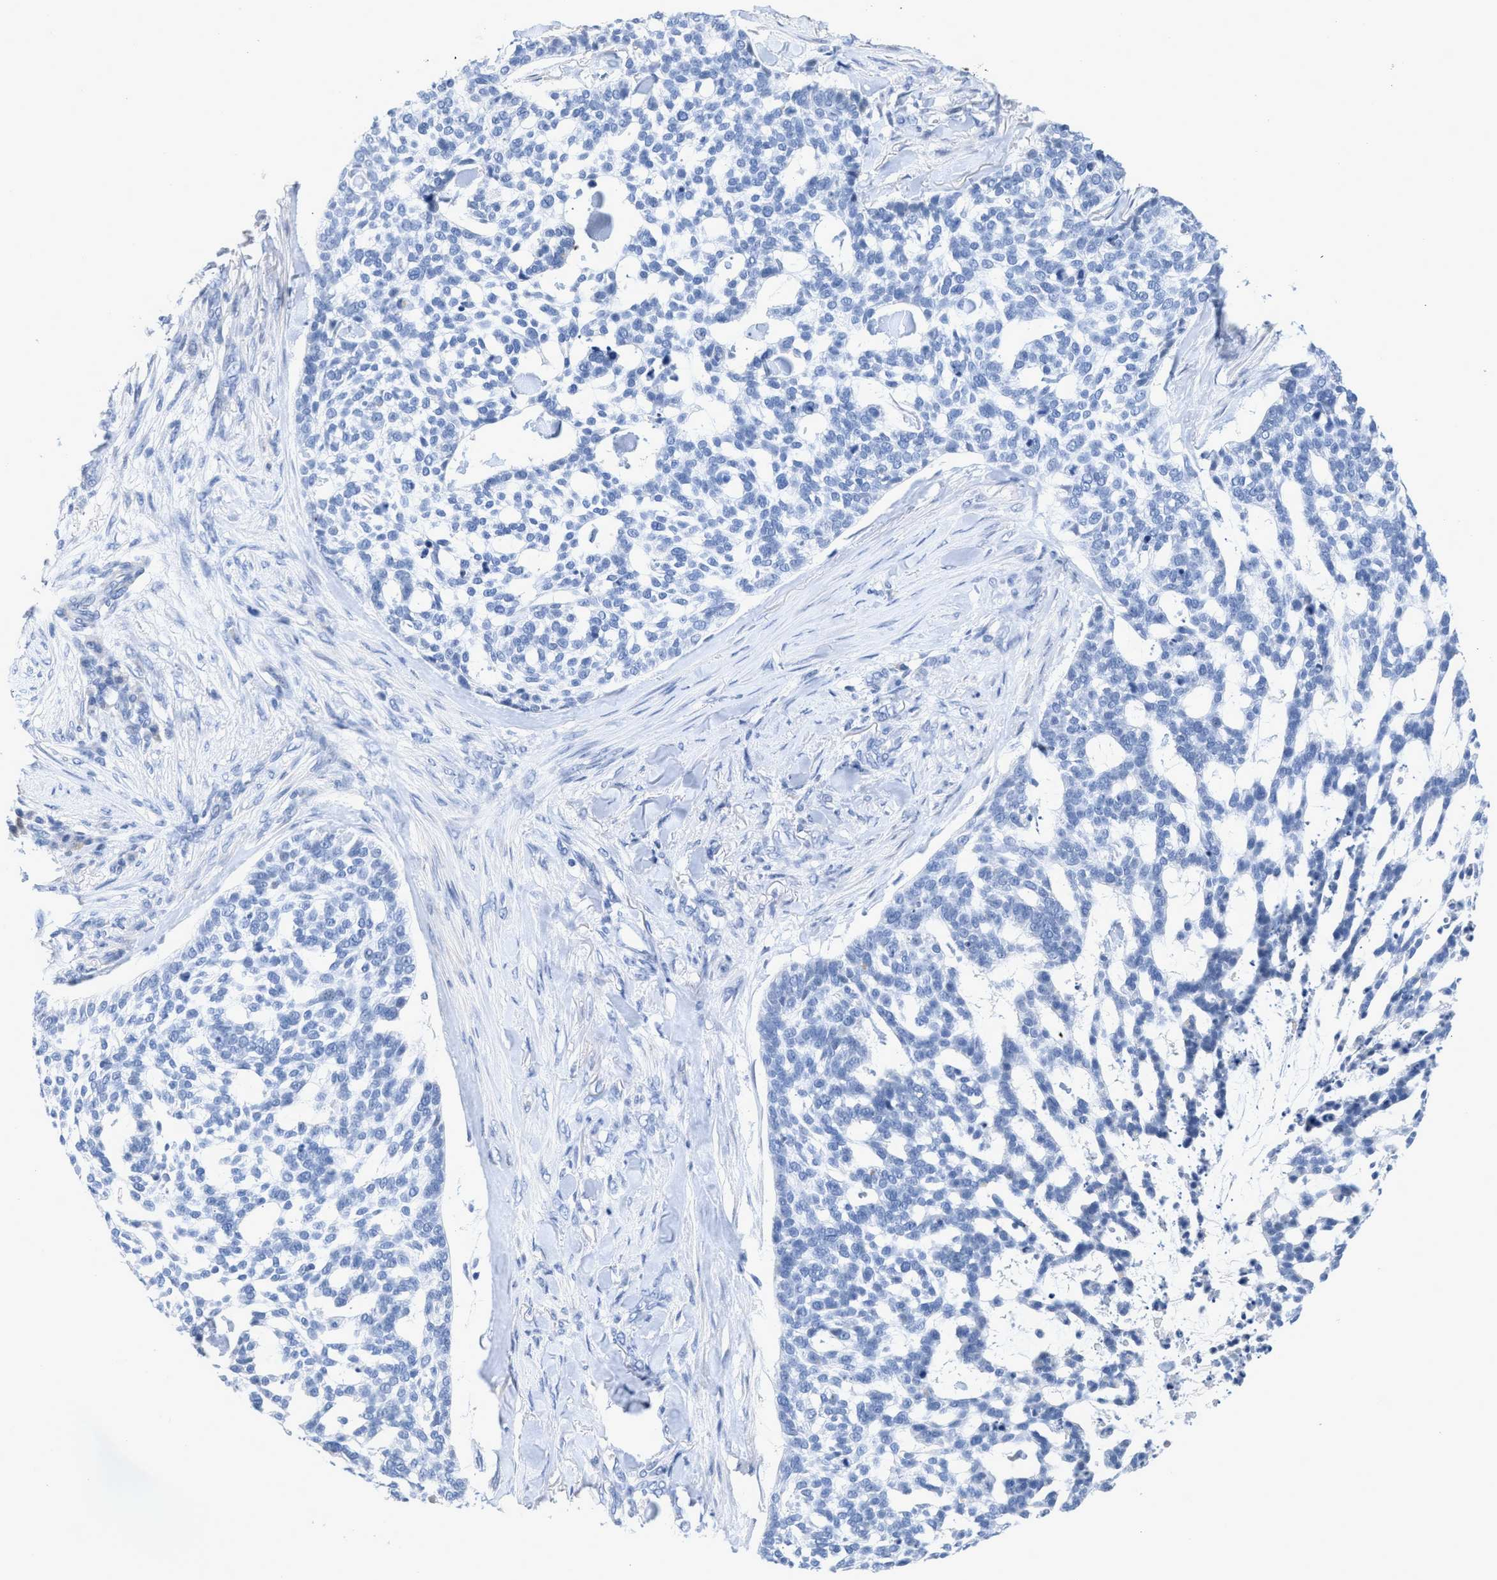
{"staining": {"intensity": "negative", "quantity": "none", "location": "none"}, "tissue": "skin cancer", "cell_type": "Tumor cells", "image_type": "cancer", "snomed": [{"axis": "morphology", "description": "Basal cell carcinoma"}, {"axis": "topography", "description": "Skin"}], "caption": "High power microscopy image of an immunohistochemistry photomicrograph of skin basal cell carcinoma, revealing no significant positivity in tumor cells.", "gene": "CRYM", "patient": {"sex": "female", "age": 64}}